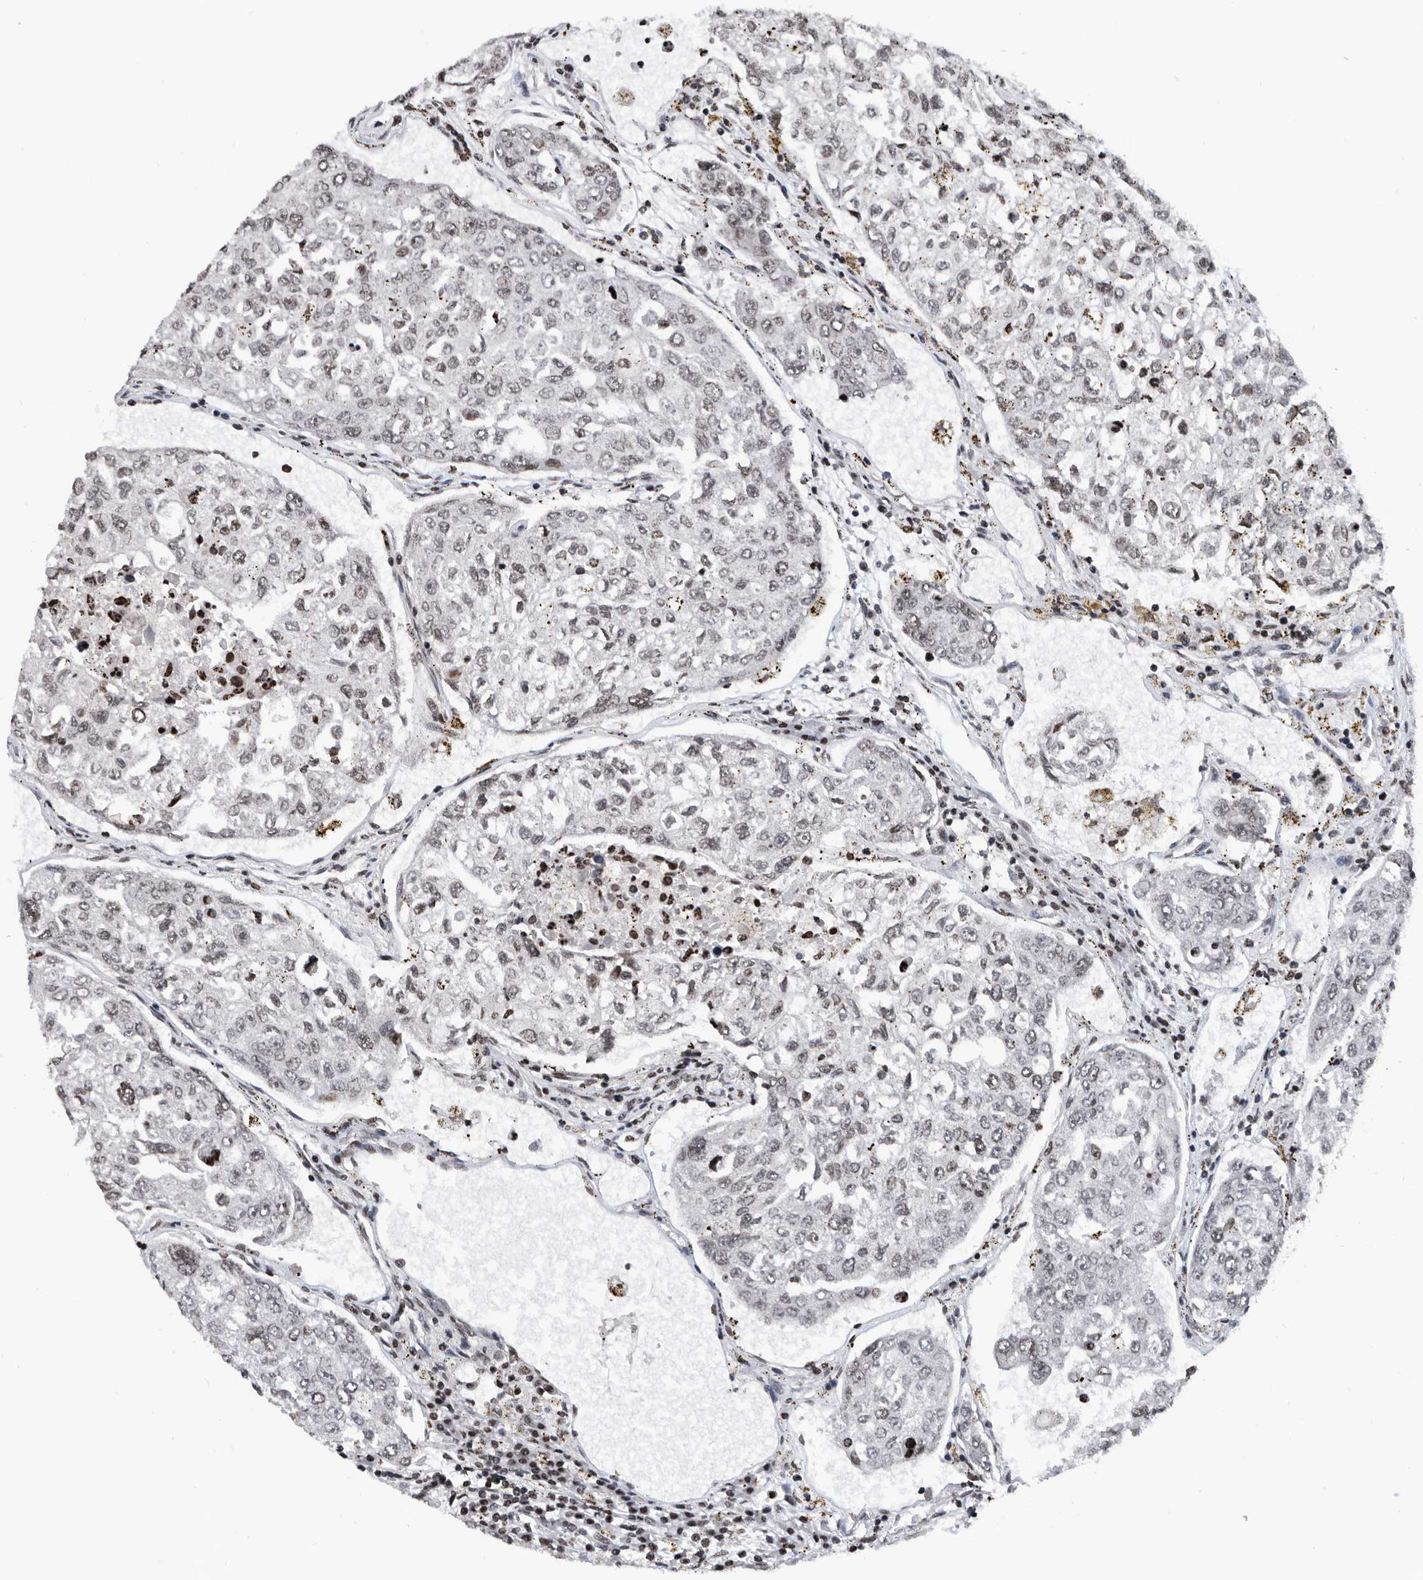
{"staining": {"intensity": "weak", "quantity": "25%-75%", "location": "nuclear"}, "tissue": "urothelial cancer", "cell_type": "Tumor cells", "image_type": "cancer", "snomed": [{"axis": "morphology", "description": "Urothelial carcinoma, High grade"}, {"axis": "topography", "description": "Lymph node"}, {"axis": "topography", "description": "Urinary bladder"}], "caption": "Urothelial cancer was stained to show a protein in brown. There is low levels of weak nuclear staining in approximately 25%-75% of tumor cells. The staining was performed using DAB (3,3'-diaminobenzidine), with brown indicating positive protein expression. Nuclei are stained blue with hematoxylin.", "gene": "SNRNP48", "patient": {"sex": "male", "age": 51}}